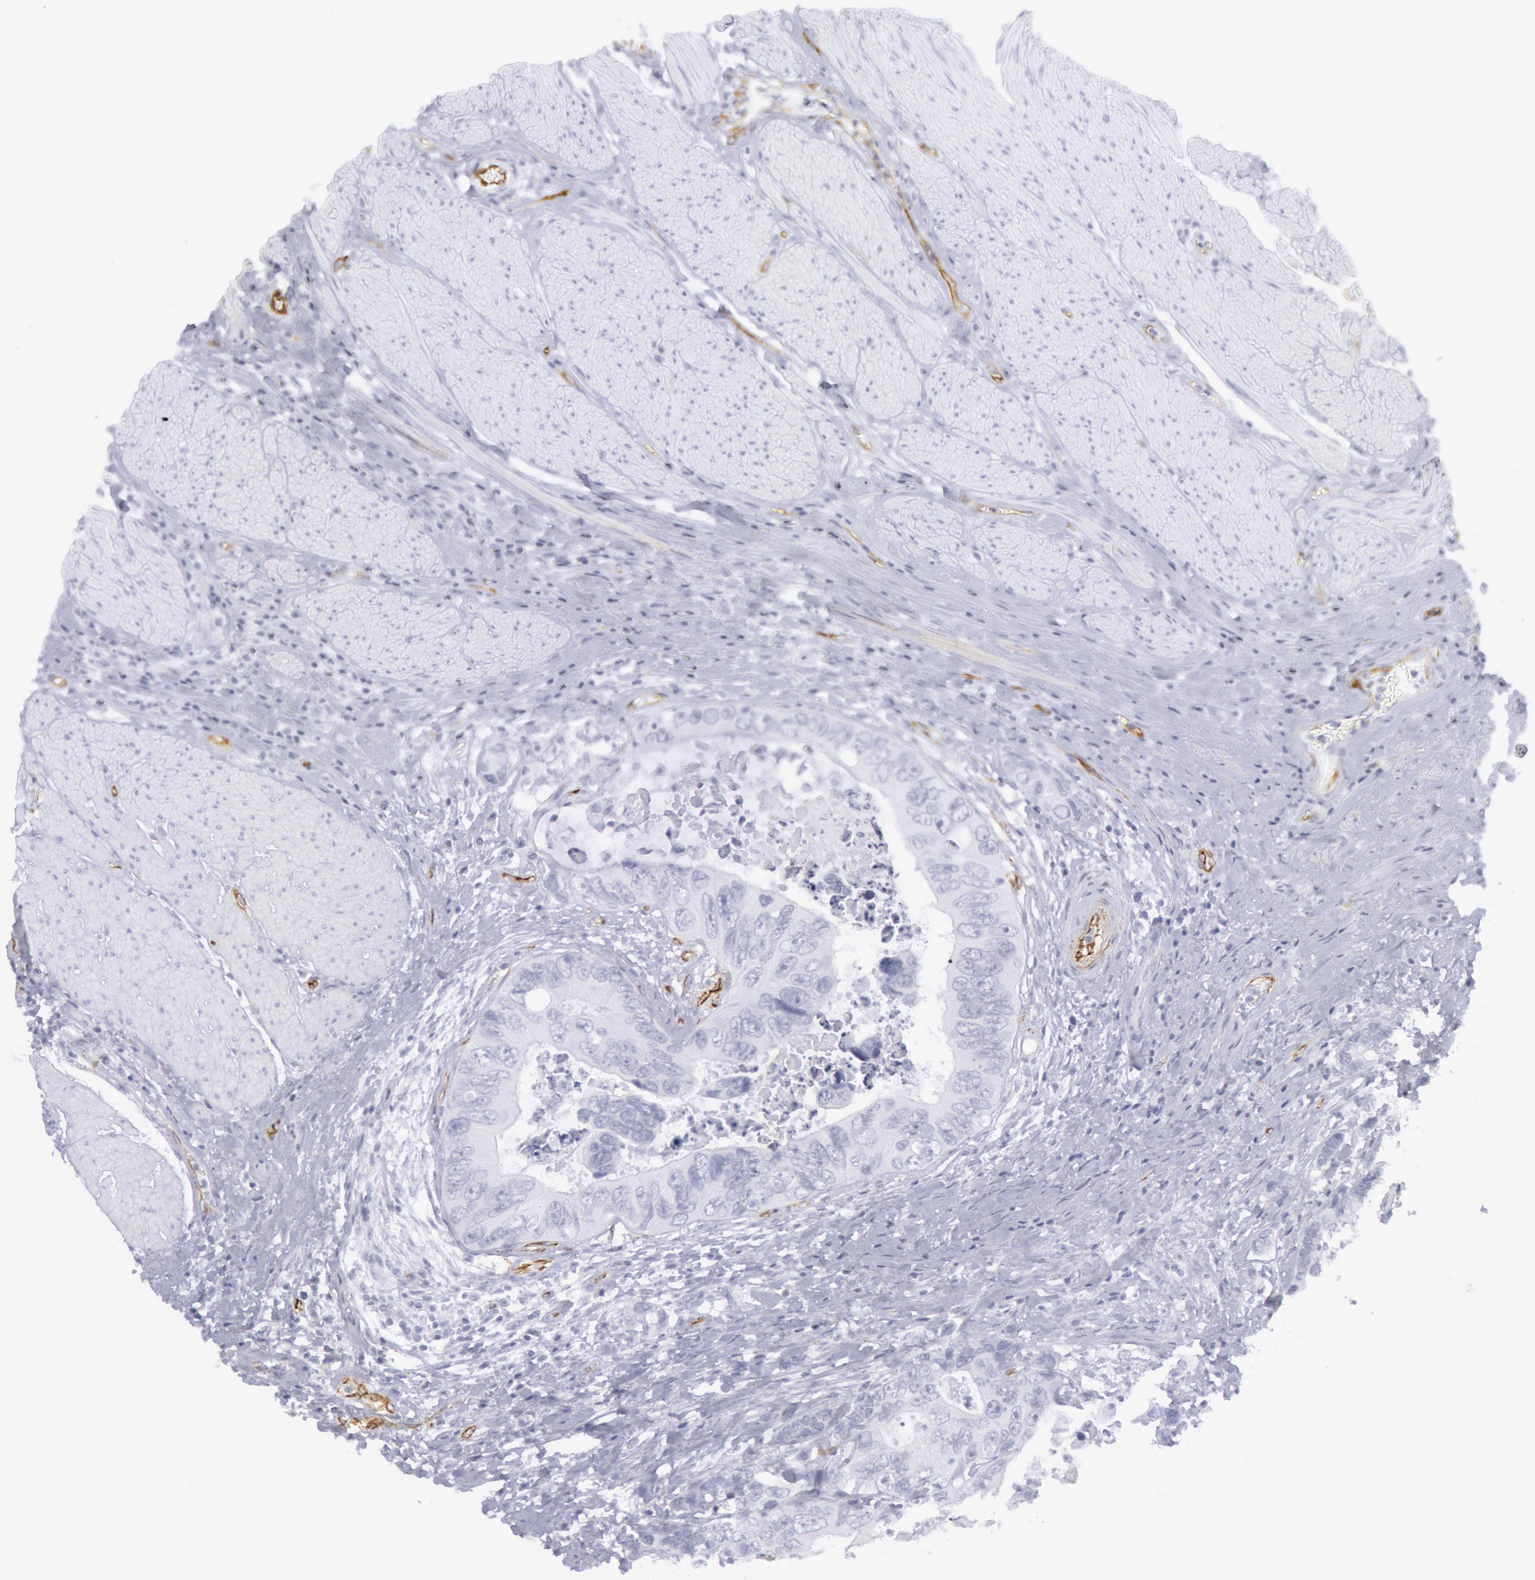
{"staining": {"intensity": "negative", "quantity": "none", "location": "none"}, "tissue": "colorectal cancer", "cell_type": "Tumor cells", "image_type": "cancer", "snomed": [{"axis": "morphology", "description": "Adenocarcinoma, NOS"}, {"axis": "topography", "description": "Rectum"}], "caption": "A high-resolution histopathology image shows immunohistochemistry staining of colorectal adenocarcinoma, which reveals no significant positivity in tumor cells.", "gene": "CDH13", "patient": {"sex": "female", "age": 67}}